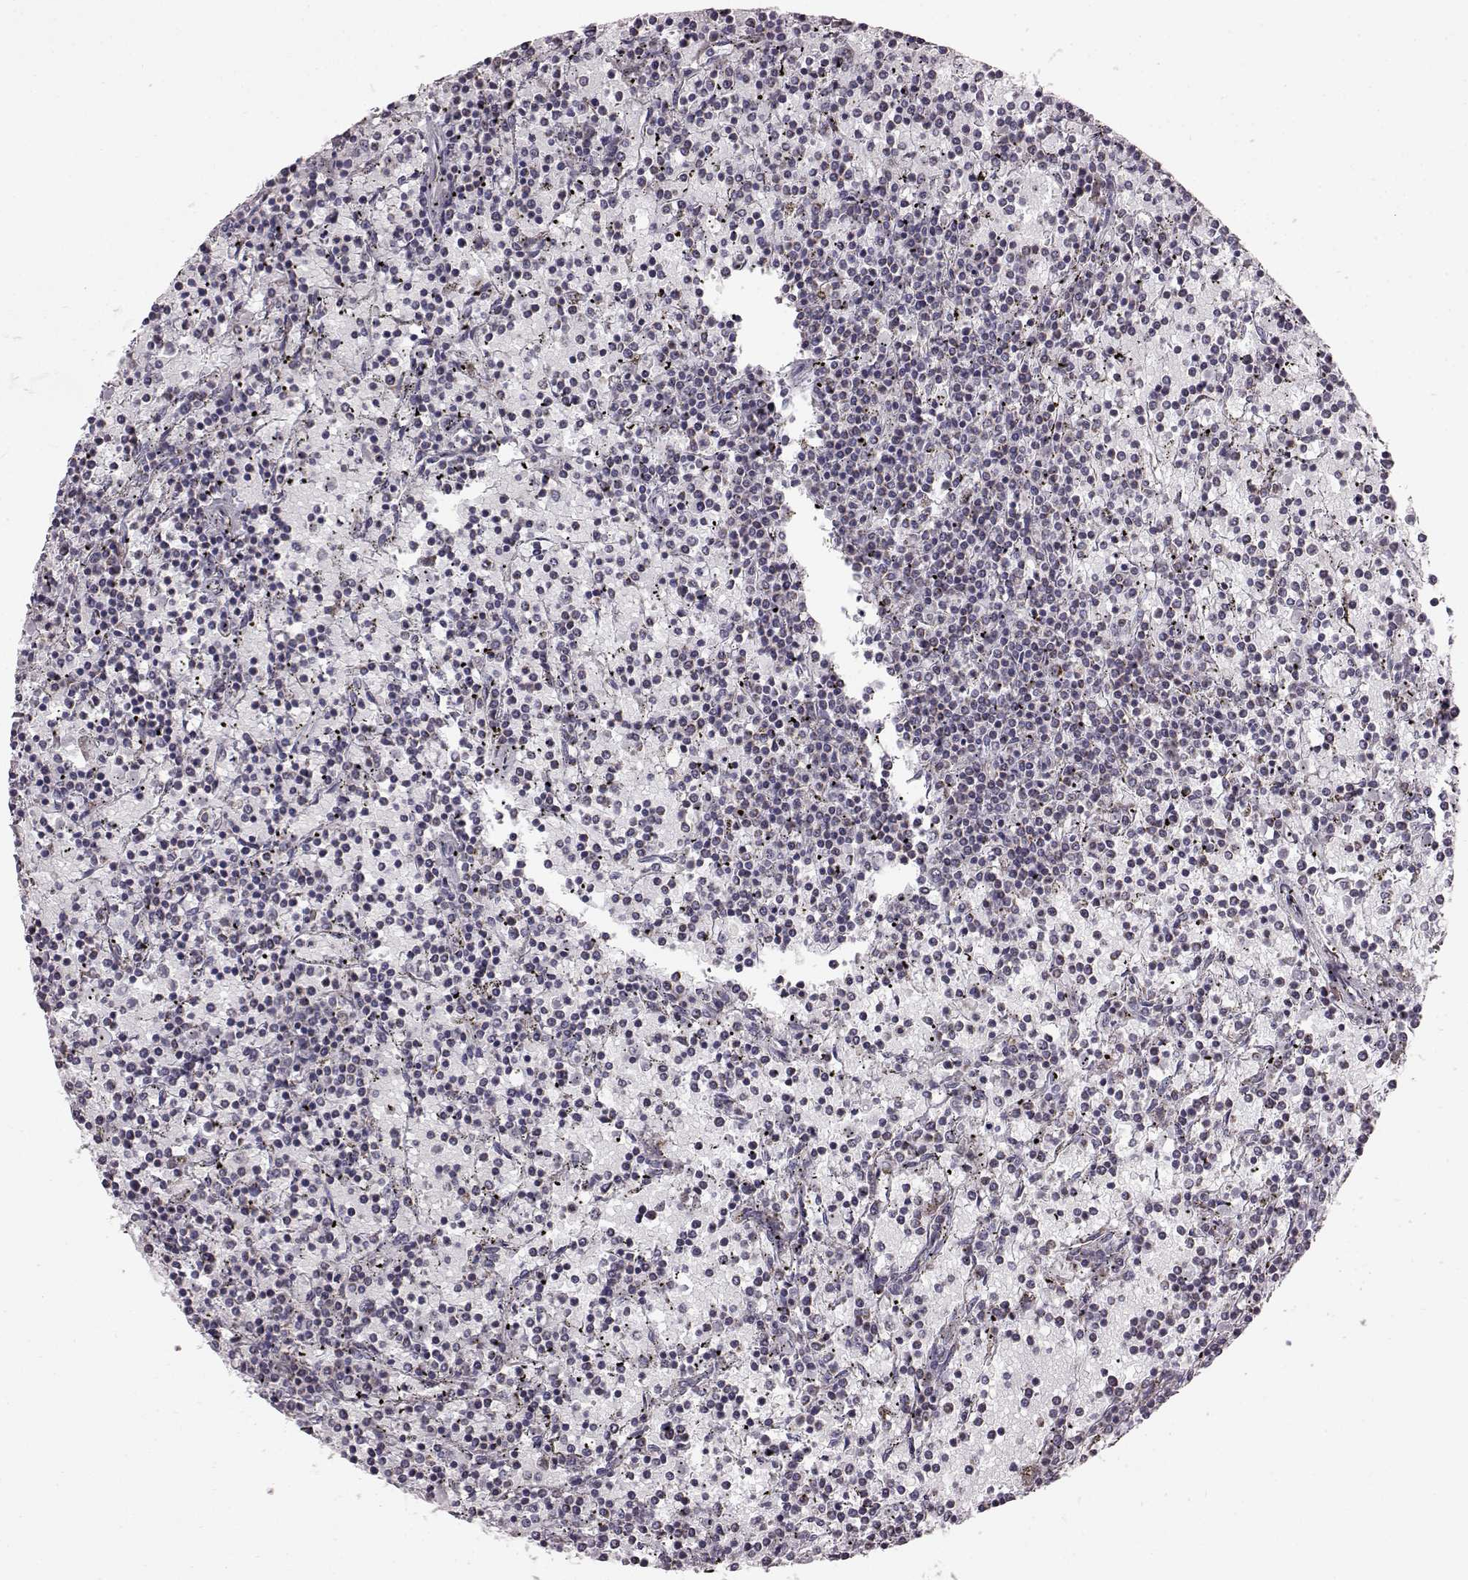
{"staining": {"intensity": "negative", "quantity": "none", "location": "none"}, "tissue": "lymphoma", "cell_type": "Tumor cells", "image_type": "cancer", "snomed": [{"axis": "morphology", "description": "Malignant lymphoma, non-Hodgkin's type, Low grade"}, {"axis": "topography", "description": "Spleen"}], "caption": "Image shows no protein staining in tumor cells of malignant lymphoma, non-Hodgkin's type (low-grade) tissue.", "gene": "FAM8A1", "patient": {"sex": "female", "age": 77}}